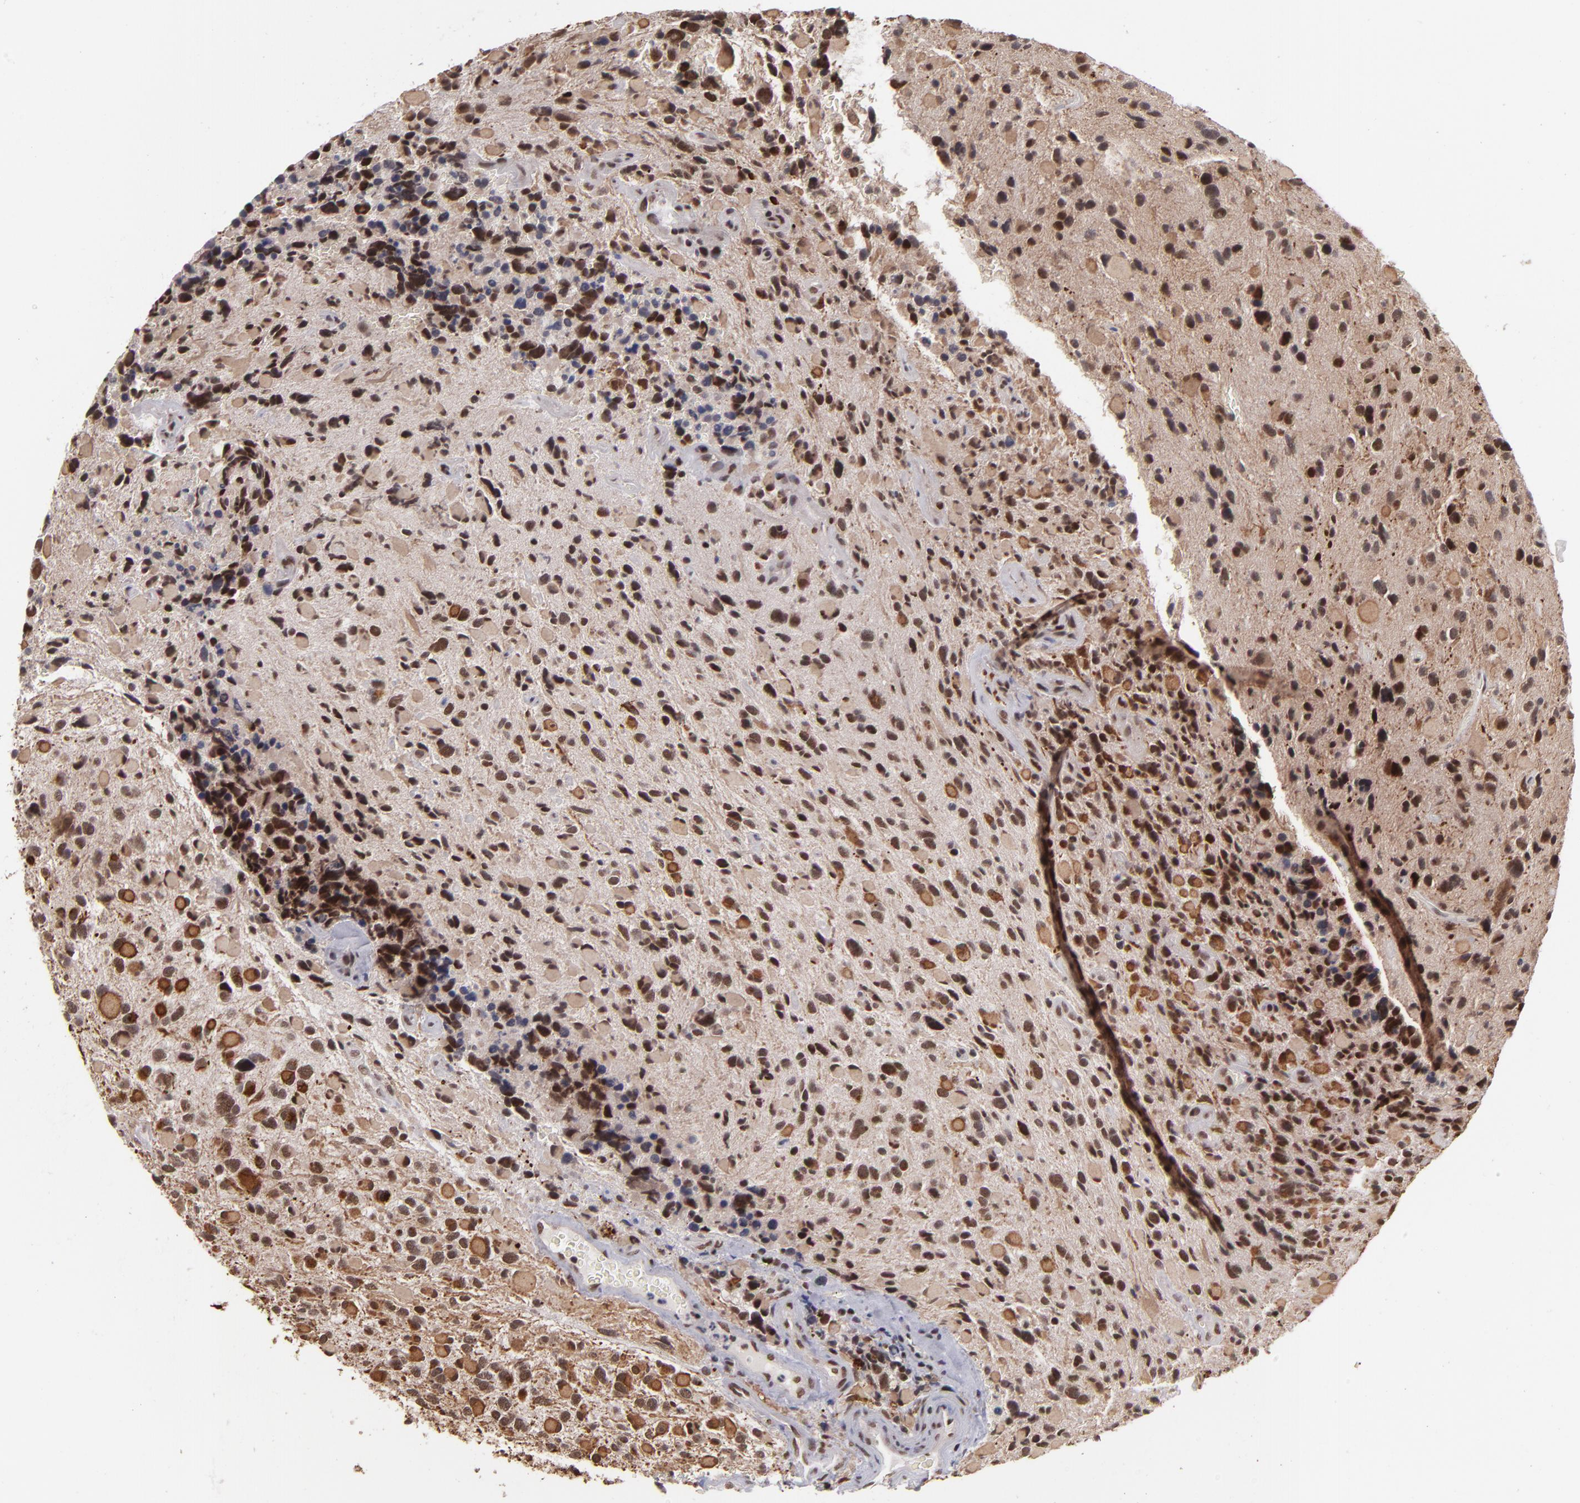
{"staining": {"intensity": "moderate", "quantity": "25%-75%", "location": "nuclear"}, "tissue": "glioma", "cell_type": "Tumor cells", "image_type": "cancer", "snomed": [{"axis": "morphology", "description": "Glioma, malignant, High grade"}, {"axis": "topography", "description": "Brain"}], "caption": "Protein analysis of glioma tissue displays moderate nuclear staining in about 25%-75% of tumor cells. The protein of interest is stained brown, and the nuclei are stained in blue (DAB IHC with brightfield microscopy, high magnification).", "gene": "MLLT3", "patient": {"sex": "female", "age": 37}}